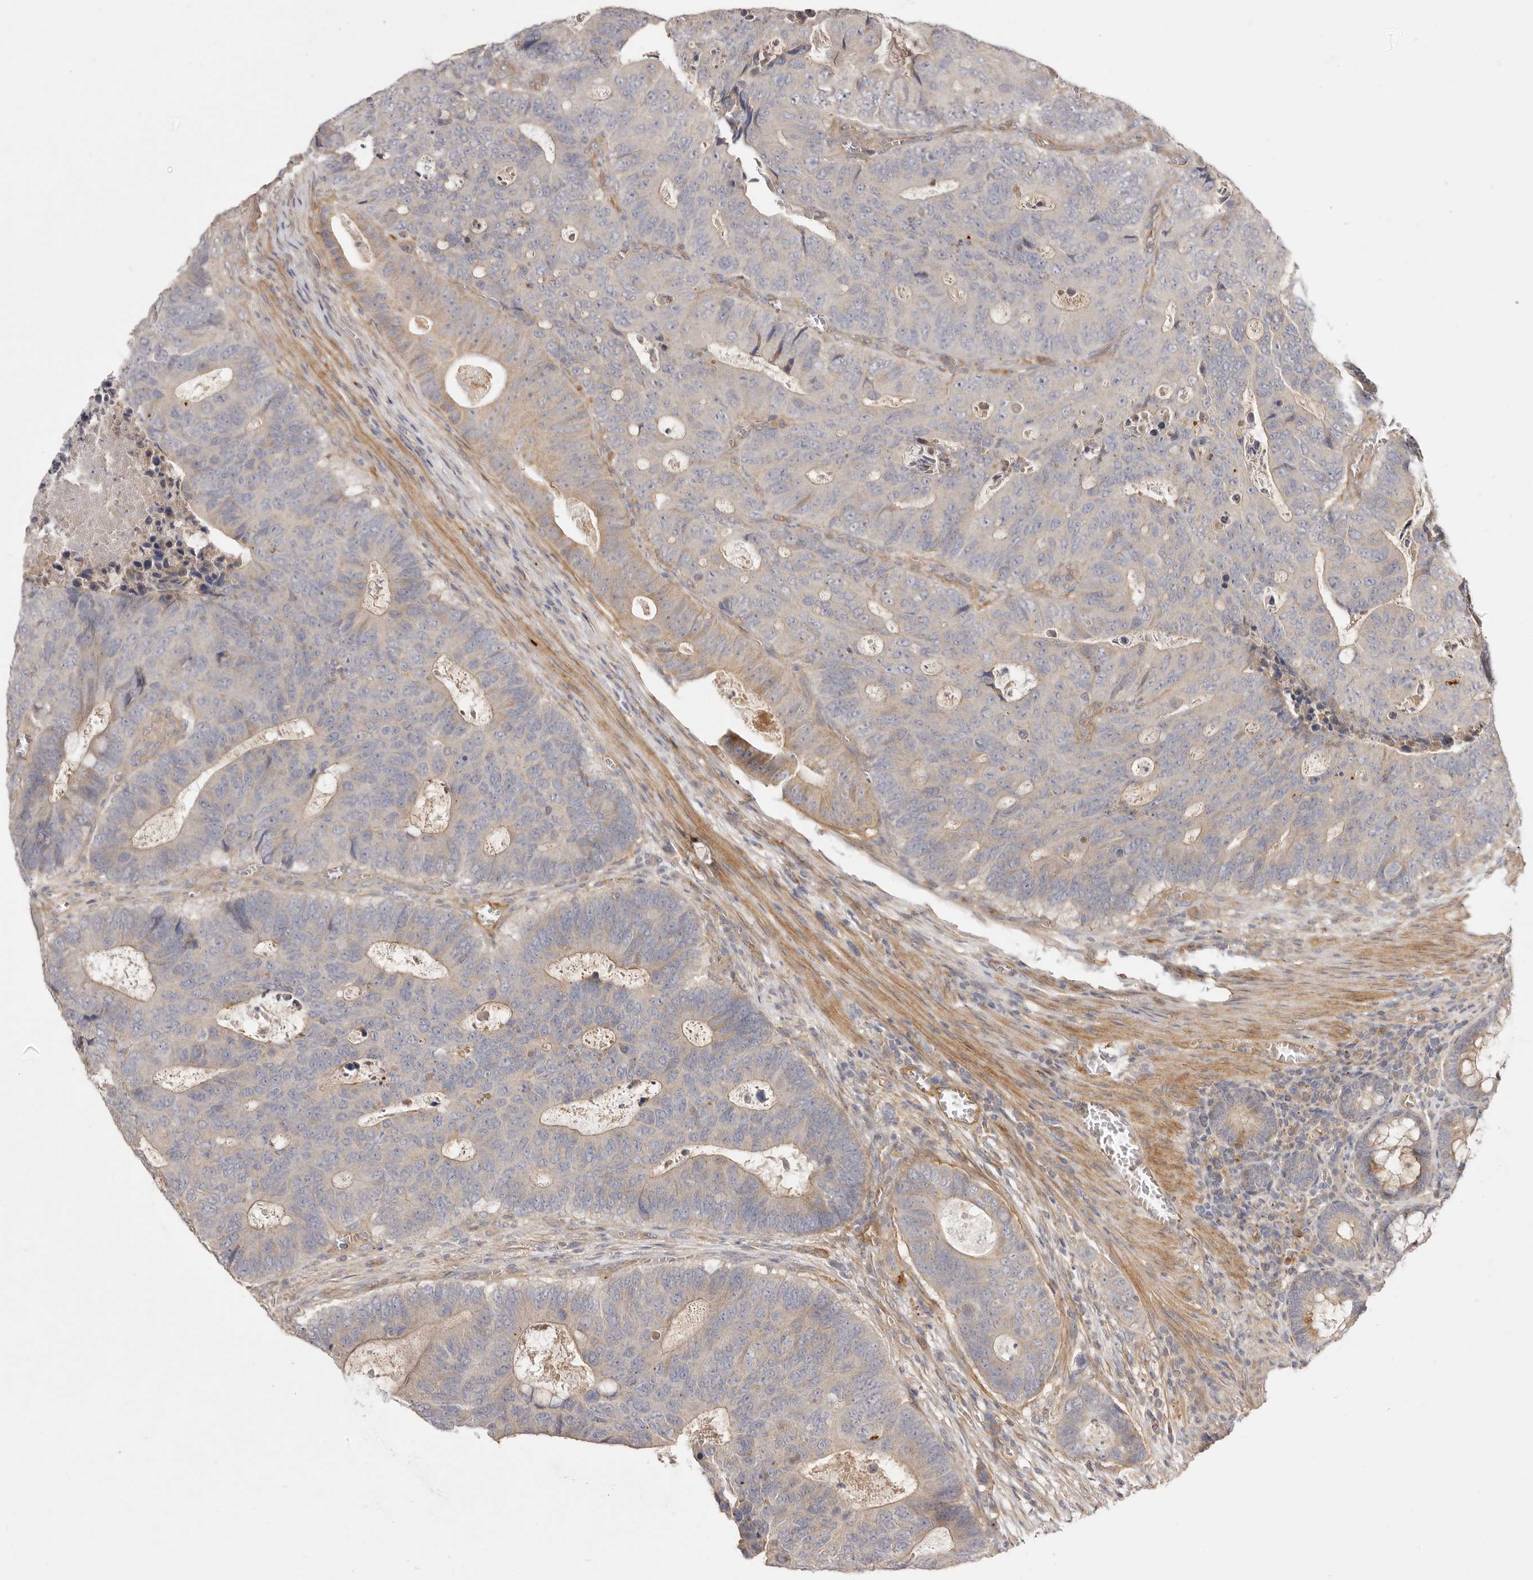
{"staining": {"intensity": "weak", "quantity": "<25%", "location": "cytoplasmic/membranous"}, "tissue": "colorectal cancer", "cell_type": "Tumor cells", "image_type": "cancer", "snomed": [{"axis": "morphology", "description": "Adenocarcinoma, NOS"}, {"axis": "topography", "description": "Colon"}], "caption": "Adenocarcinoma (colorectal) was stained to show a protein in brown. There is no significant expression in tumor cells.", "gene": "ADAMTS9", "patient": {"sex": "male", "age": 87}}